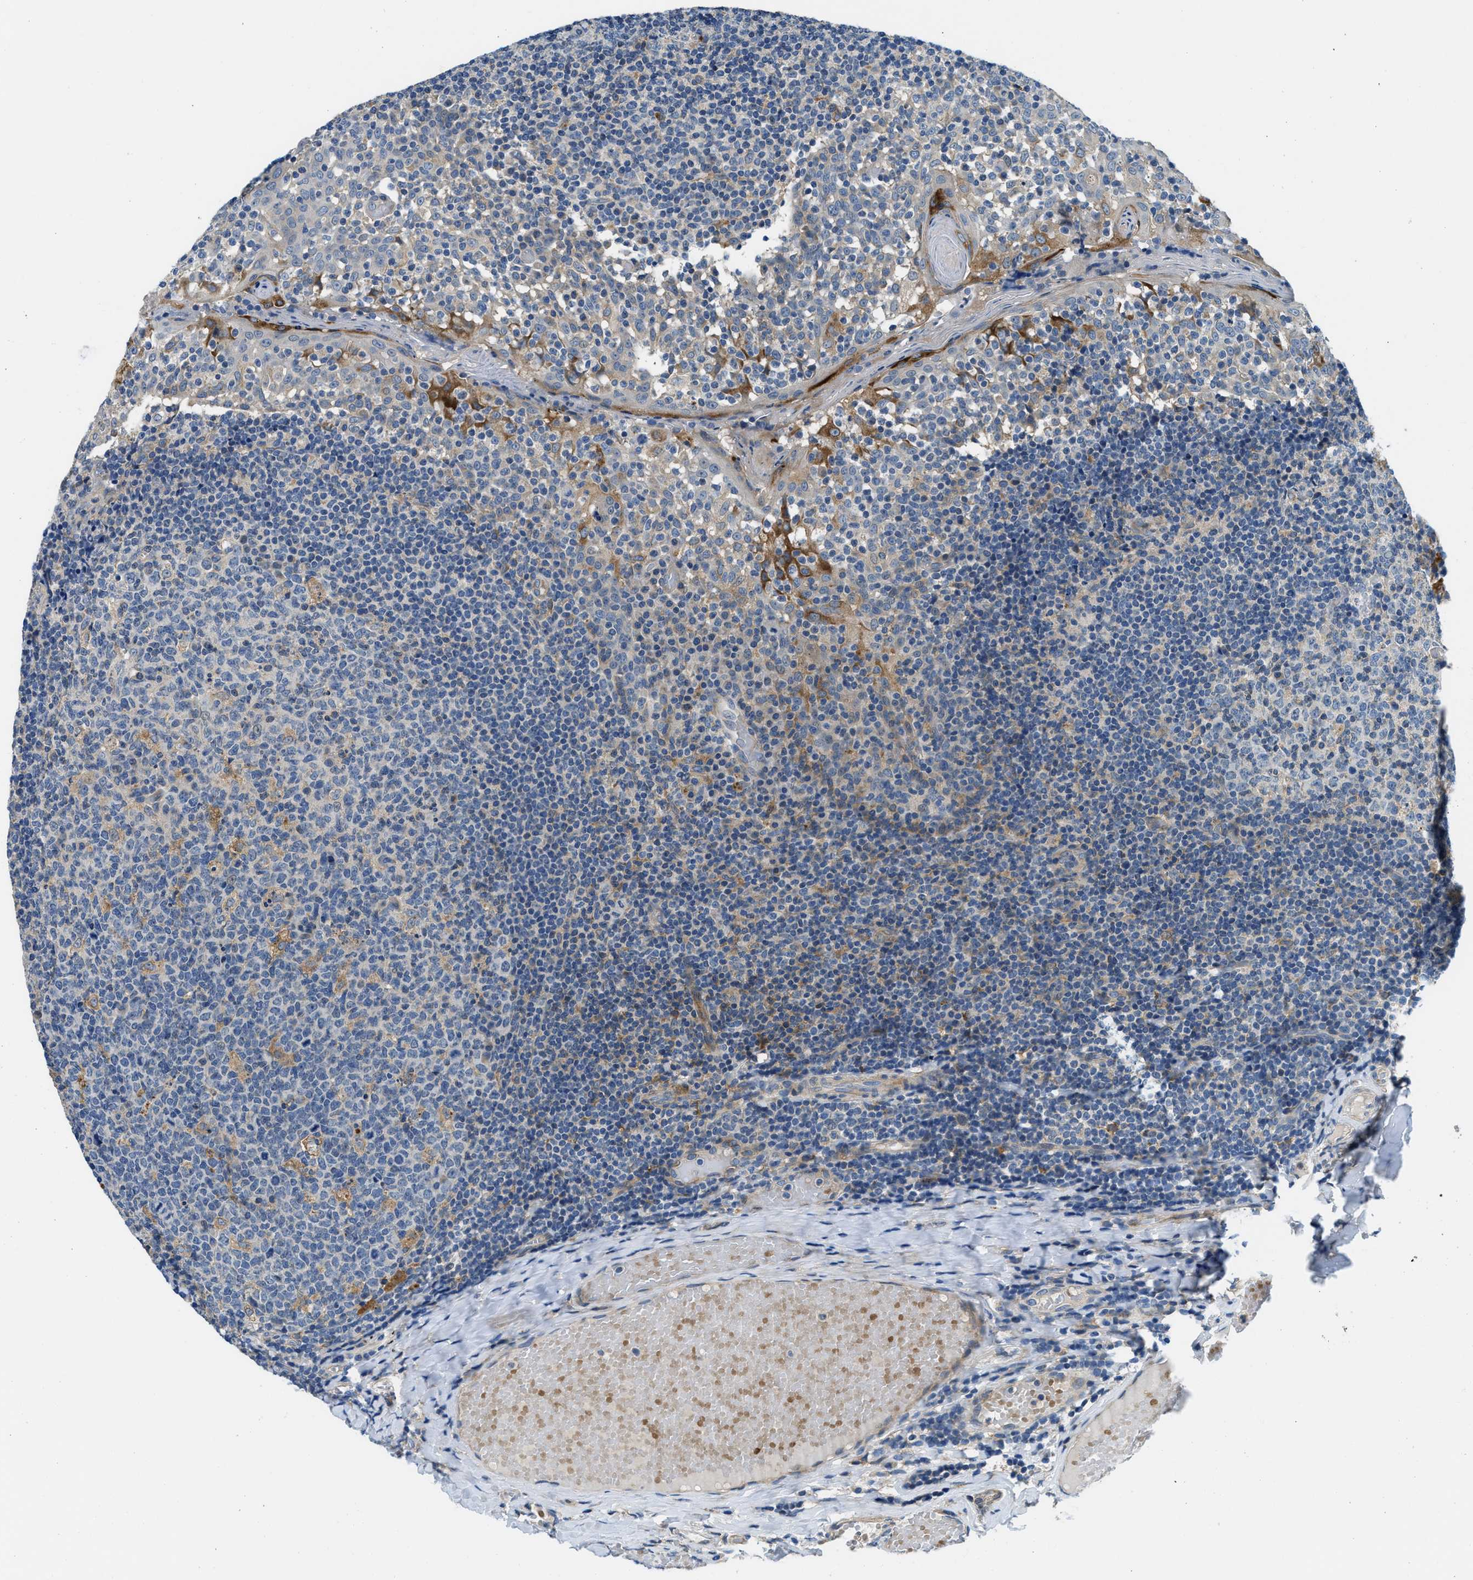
{"staining": {"intensity": "moderate", "quantity": "<25%", "location": "cytoplasmic/membranous"}, "tissue": "tonsil", "cell_type": "Germinal center cells", "image_type": "normal", "snomed": [{"axis": "morphology", "description": "Normal tissue, NOS"}, {"axis": "topography", "description": "Tonsil"}], "caption": "Immunohistochemistry of benign human tonsil displays low levels of moderate cytoplasmic/membranous staining in about <25% of germinal center cells. (IHC, brightfield microscopy, high magnification).", "gene": "LPIN2", "patient": {"sex": "female", "age": 19}}